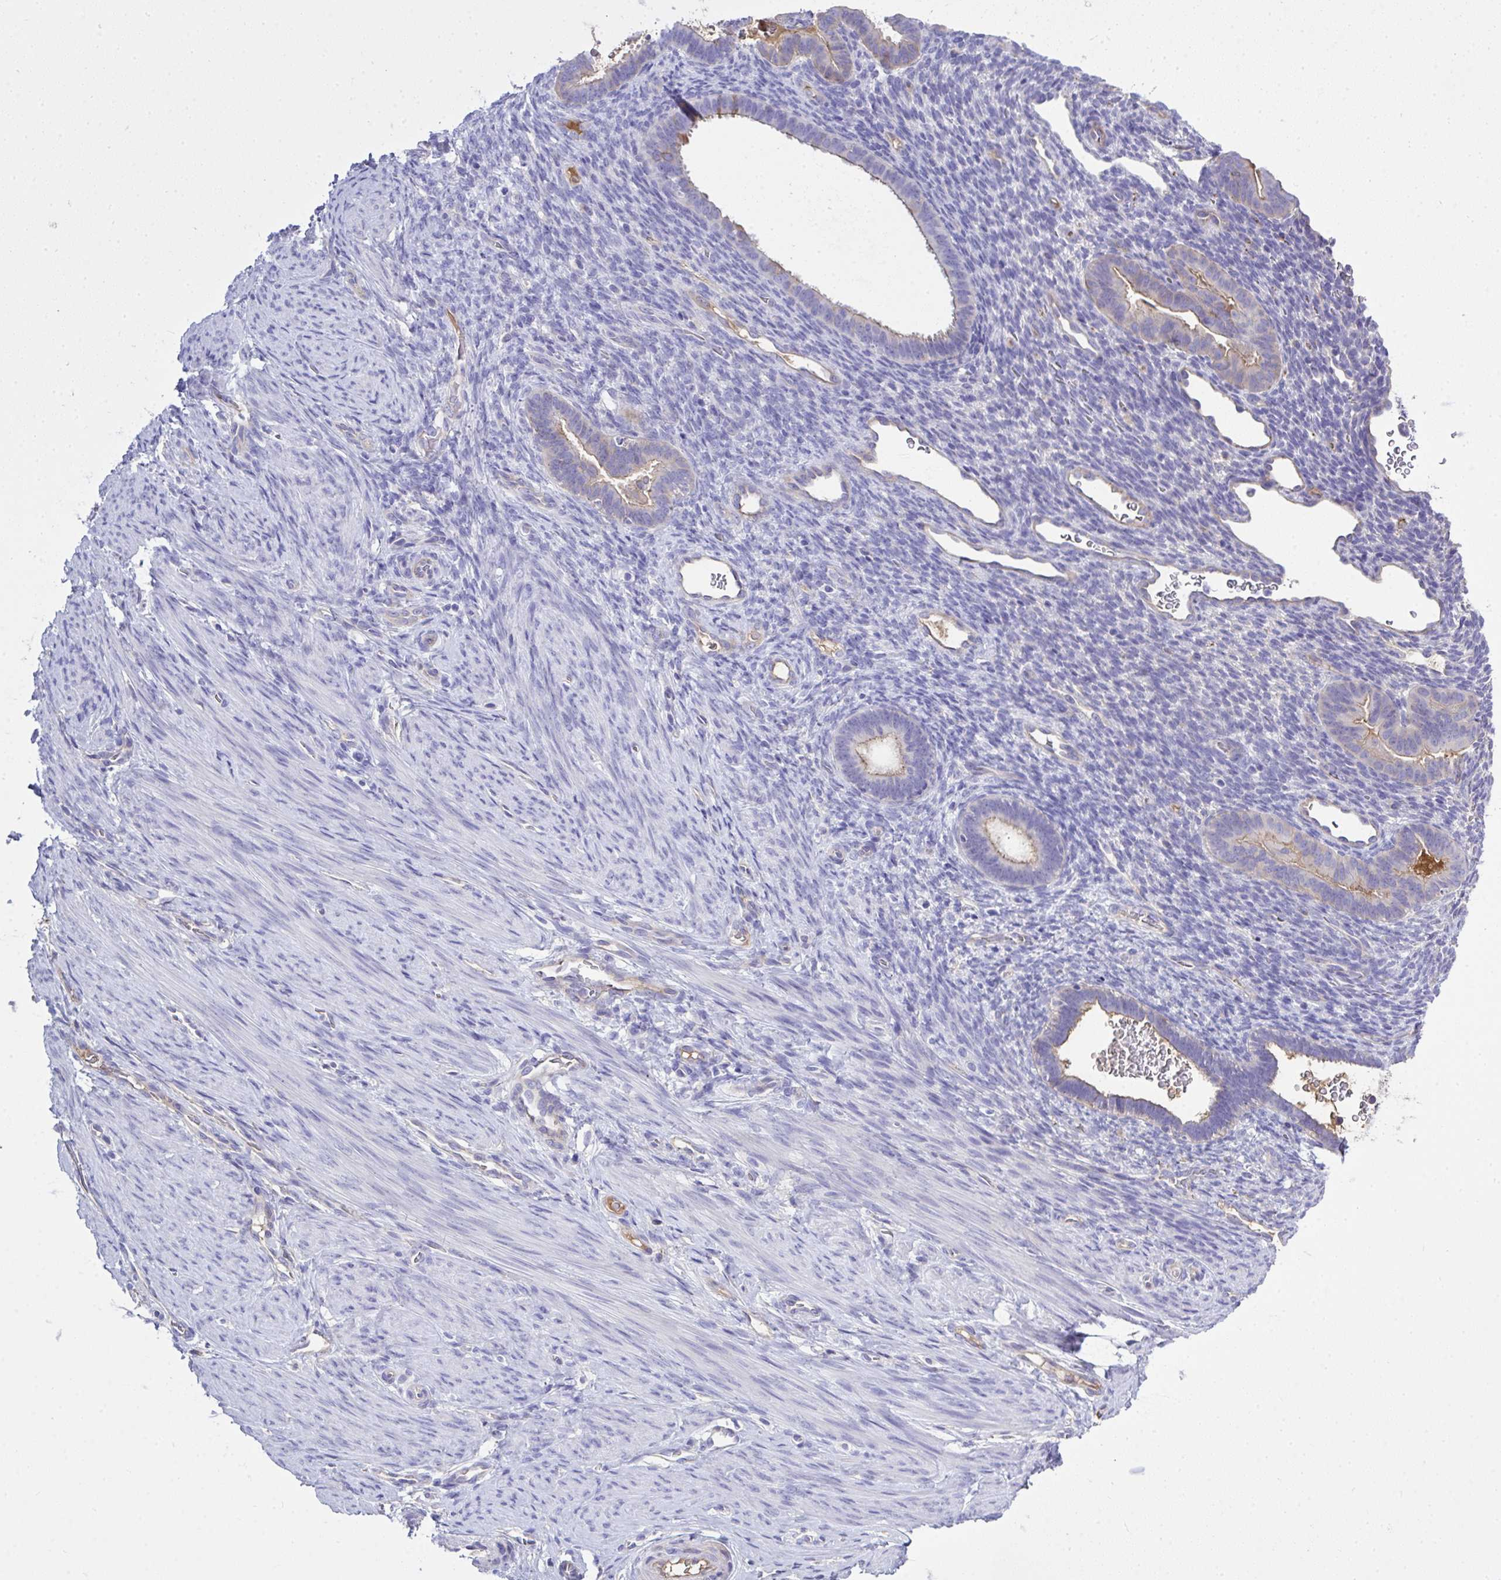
{"staining": {"intensity": "weak", "quantity": "<25%", "location": "cytoplasmic/membranous"}, "tissue": "endometrium", "cell_type": "Cells in endometrial stroma", "image_type": "normal", "snomed": [{"axis": "morphology", "description": "Normal tissue, NOS"}, {"axis": "topography", "description": "Endometrium"}], "caption": "Immunohistochemistry micrograph of normal endometrium: endometrium stained with DAB reveals no significant protein expression in cells in endometrial stroma.", "gene": "ZNF813", "patient": {"sex": "female", "age": 34}}